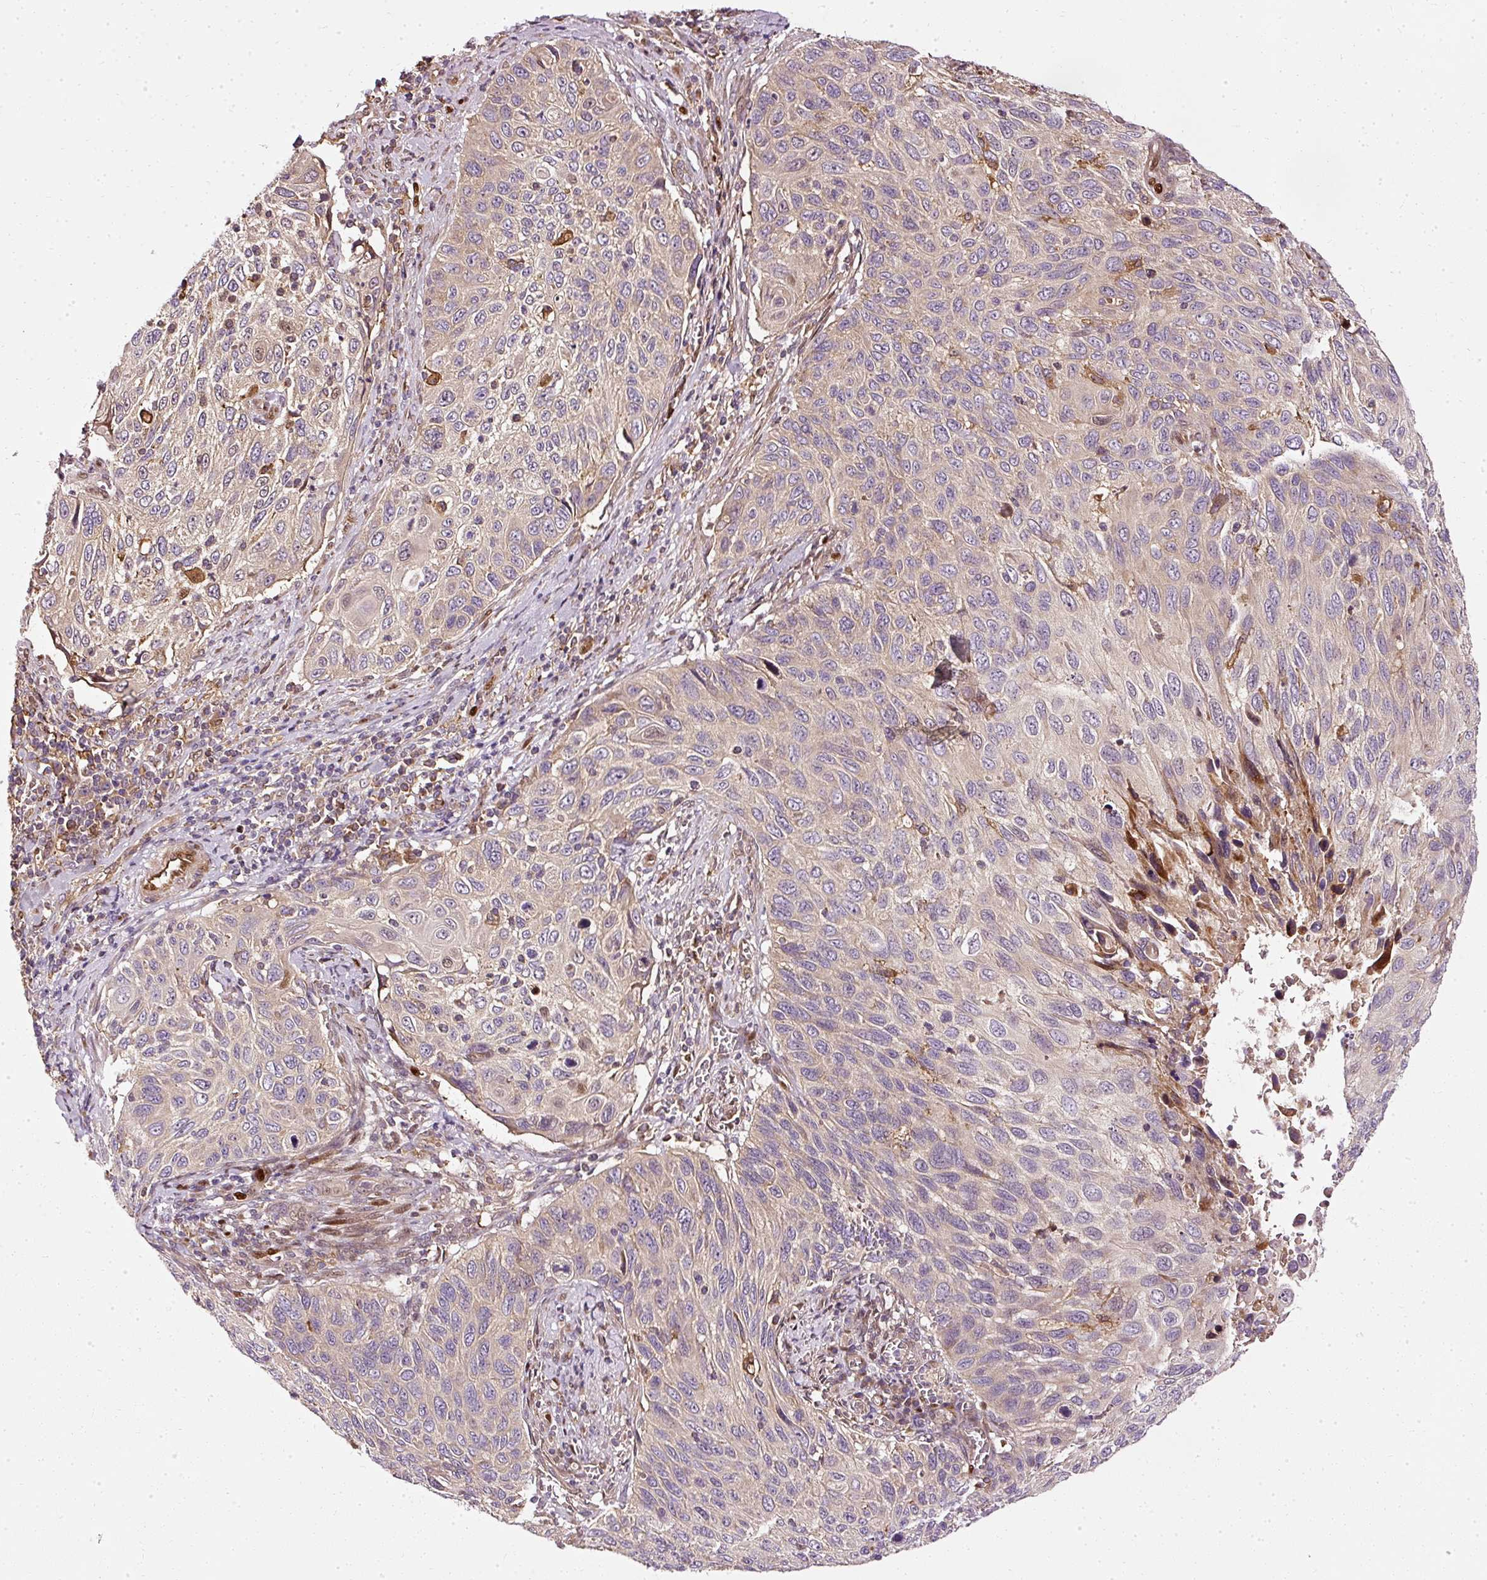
{"staining": {"intensity": "weak", "quantity": "25%-75%", "location": "cytoplasmic/membranous"}, "tissue": "cervical cancer", "cell_type": "Tumor cells", "image_type": "cancer", "snomed": [{"axis": "morphology", "description": "Squamous cell carcinoma, NOS"}, {"axis": "topography", "description": "Cervix"}], "caption": "An IHC histopathology image of neoplastic tissue is shown. Protein staining in brown highlights weak cytoplasmic/membranous positivity in cervical cancer within tumor cells.", "gene": "NAPA", "patient": {"sex": "female", "age": 70}}